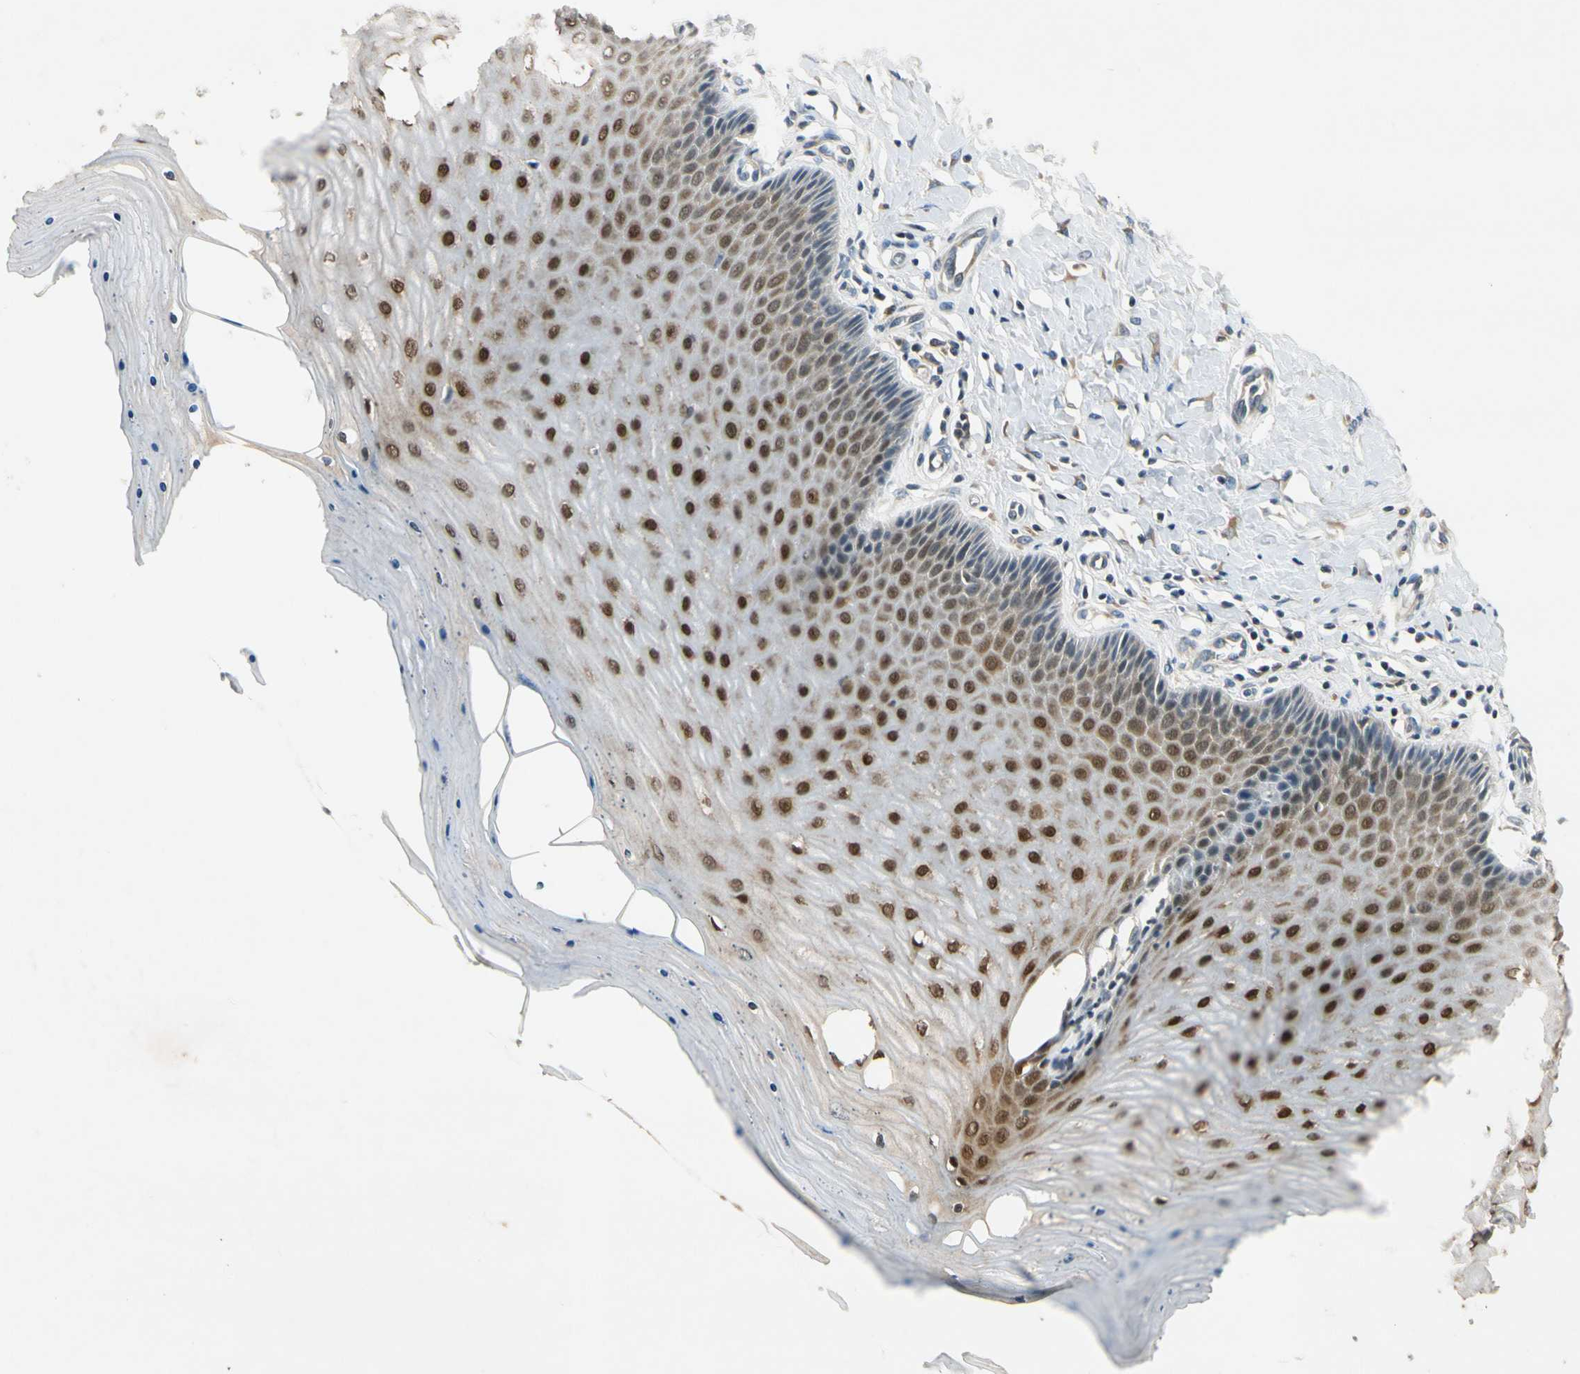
{"staining": {"intensity": "moderate", "quantity": ">75%", "location": "cytoplasmic/membranous,nuclear"}, "tissue": "cervix", "cell_type": "Glandular cells", "image_type": "normal", "snomed": [{"axis": "morphology", "description": "Normal tissue, NOS"}, {"axis": "topography", "description": "Cervix"}], "caption": "The immunohistochemical stain labels moderate cytoplasmic/membranous,nuclear staining in glandular cells of unremarkable cervix. The staining was performed using DAB (3,3'-diaminobenzidine) to visualize the protein expression in brown, while the nuclei were stained in blue with hematoxylin (Magnification: 20x).", "gene": "RPS6KB2", "patient": {"sex": "female", "age": 55}}